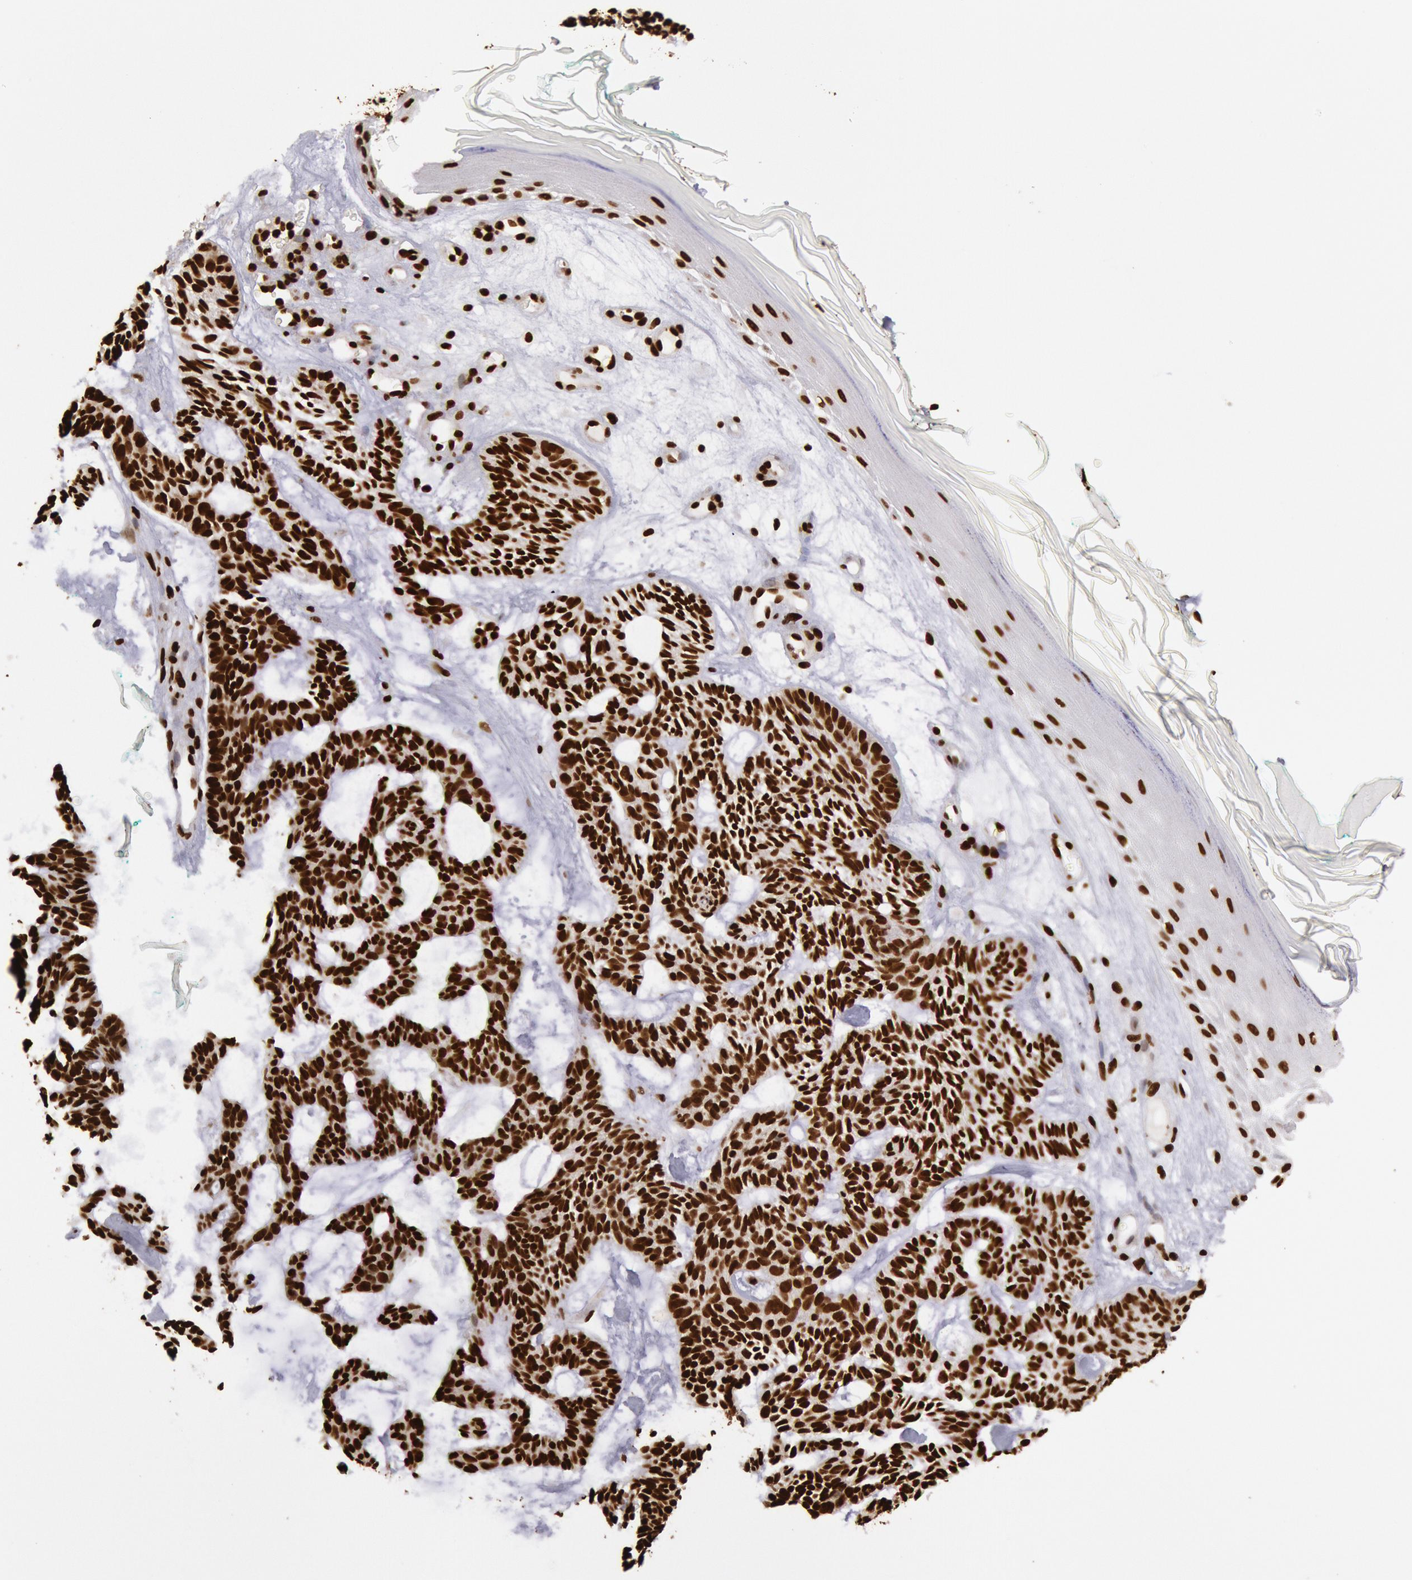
{"staining": {"intensity": "strong", "quantity": ">75%", "location": "nuclear"}, "tissue": "skin cancer", "cell_type": "Tumor cells", "image_type": "cancer", "snomed": [{"axis": "morphology", "description": "Basal cell carcinoma"}, {"axis": "topography", "description": "Skin"}], "caption": "An immunohistochemistry (IHC) histopathology image of tumor tissue is shown. Protein staining in brown shows strong nuclear positivity in skin cancer within tumor cells.", "gene": "H3-4", "patient": {"sex": "male", "age": 75}}